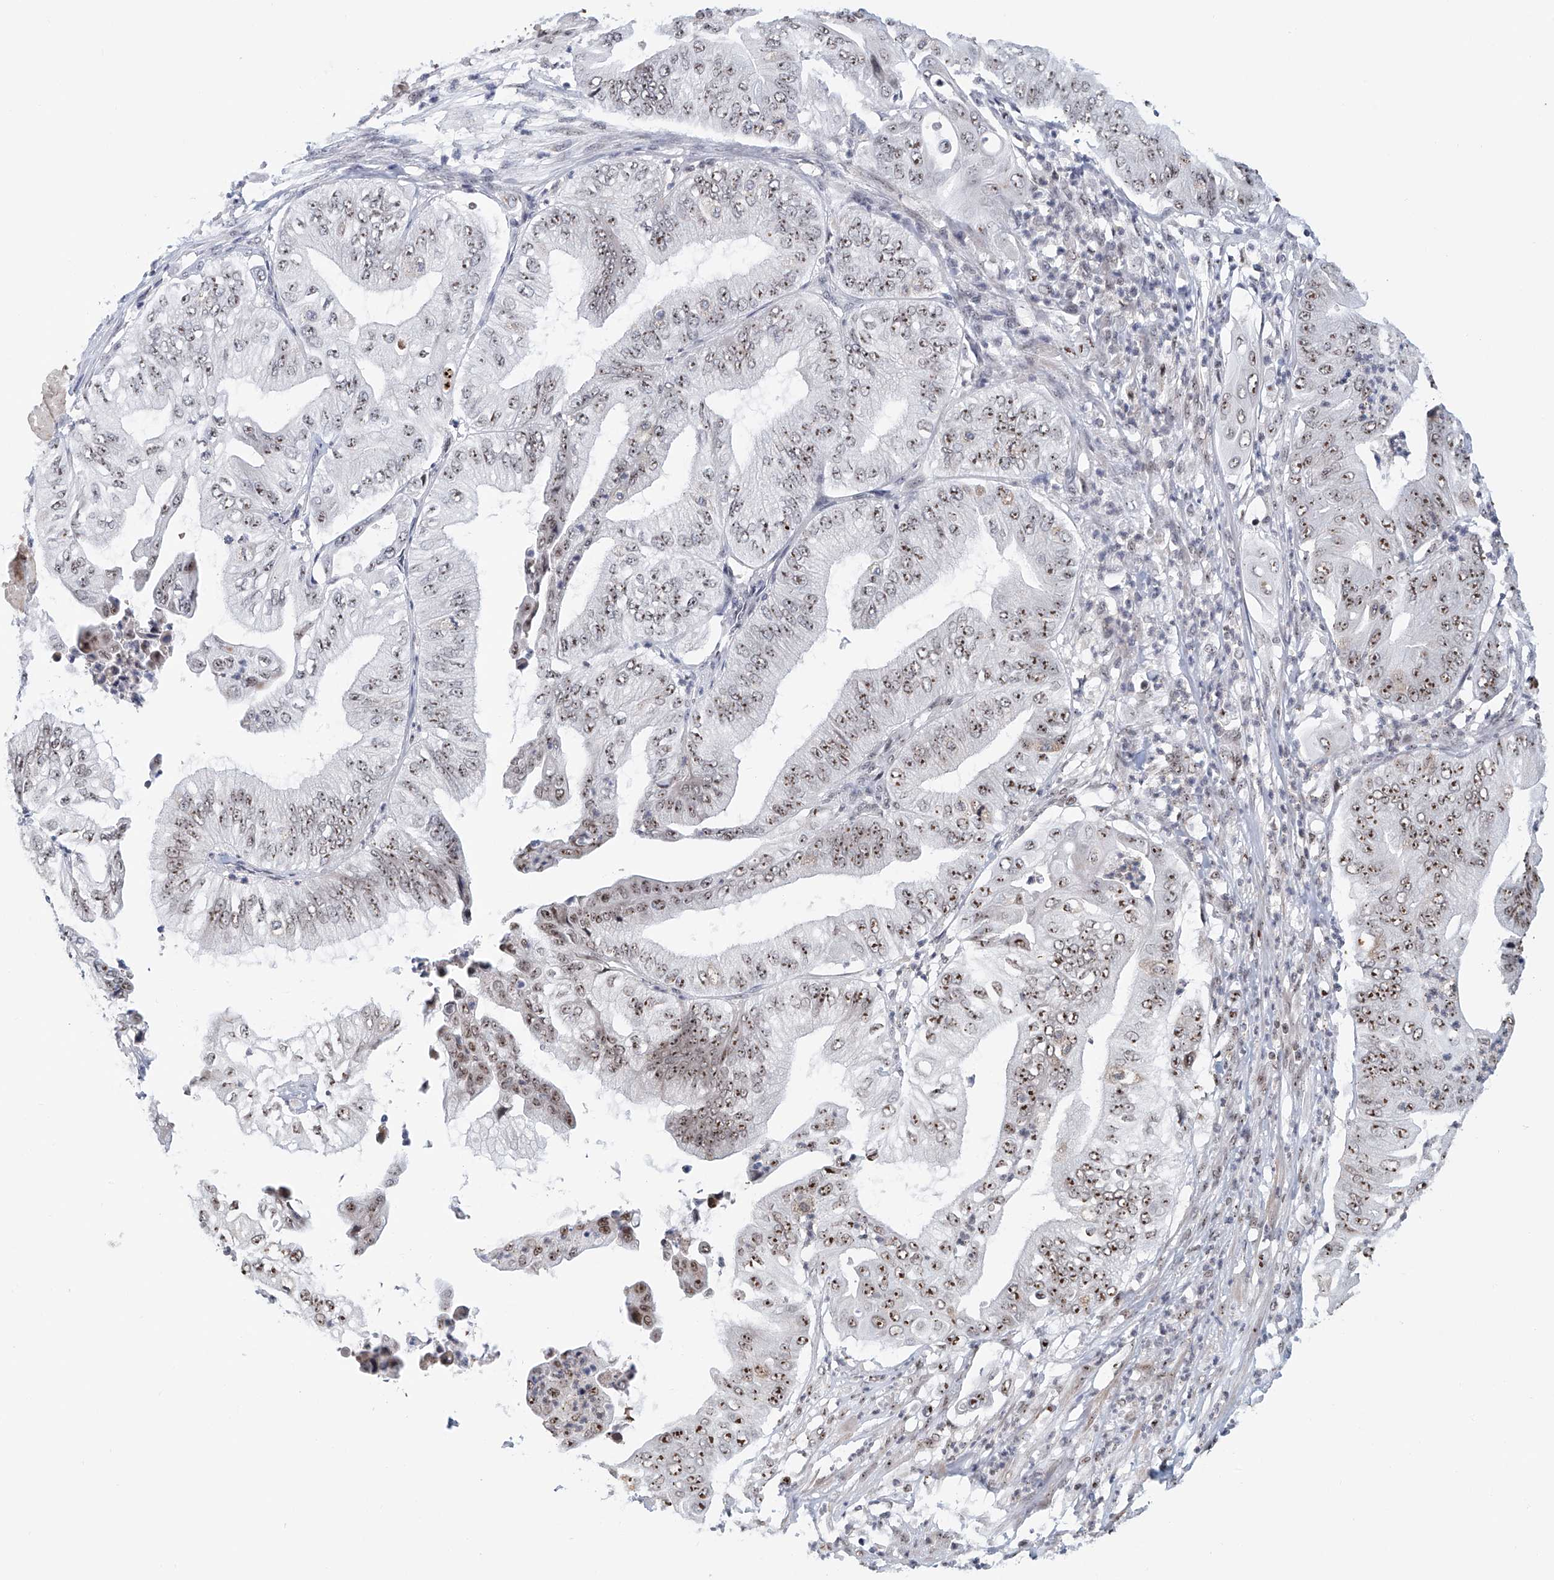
{"staining": {"intensity": "moderate", "quantity": ">75%", "location": "nuclear"}, "tissue": "pancreatic cancer", "cell_type": "Tumor cells", "image_type": "cancer", "snomed": [{"axis": "morphology", "description": "Adenocarcinoma, NOS"}, {"axis": "topography", "description": "Pancreas"}], "caption": "About >75% of tumor cells in adenocarcinoma (pancreatic) exhibit moderate nuclear protein positivity as visualized by brown immunohistochemical staining.", "gene": "PRUNE2", "patient": {"sex": "female", "age": 77}}